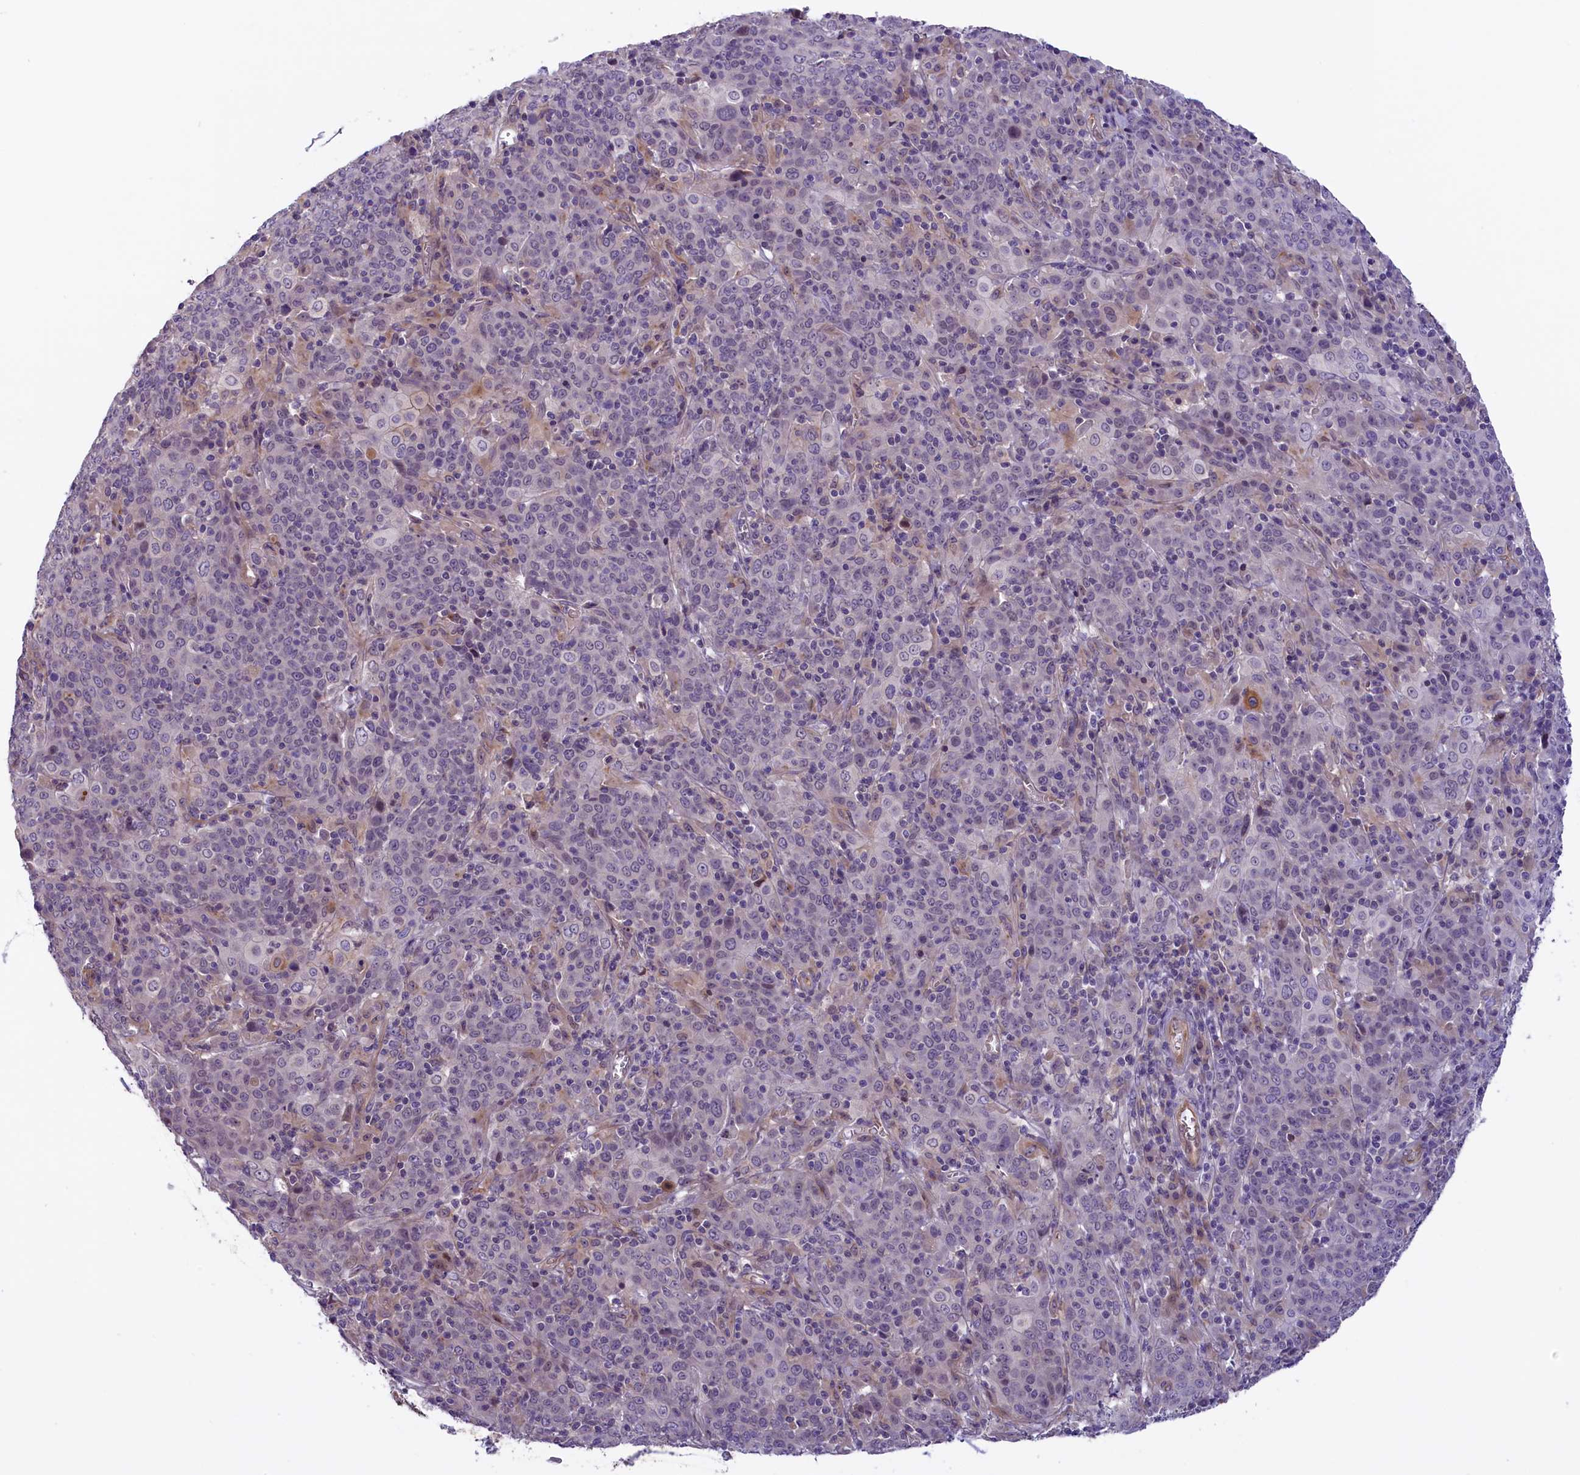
{"staining": {"intensity": "negative", "quantity": "none", "location": "none"}, "tissue": "cervical cancer", "cell_type": "Tumor cells", "image_type": "cancer", "snomed": [{"axis": "morphology", "description": "Squamous cell carcinoma, NOS"}, {"axis": "topography", "description": "Cervix"}], "caption": "Tumor cells show no significant staining in cervical cancer (squamous cell carcinoma).", "gene": "CCDC32", "patient": {"sex": "female", "age": 67}}